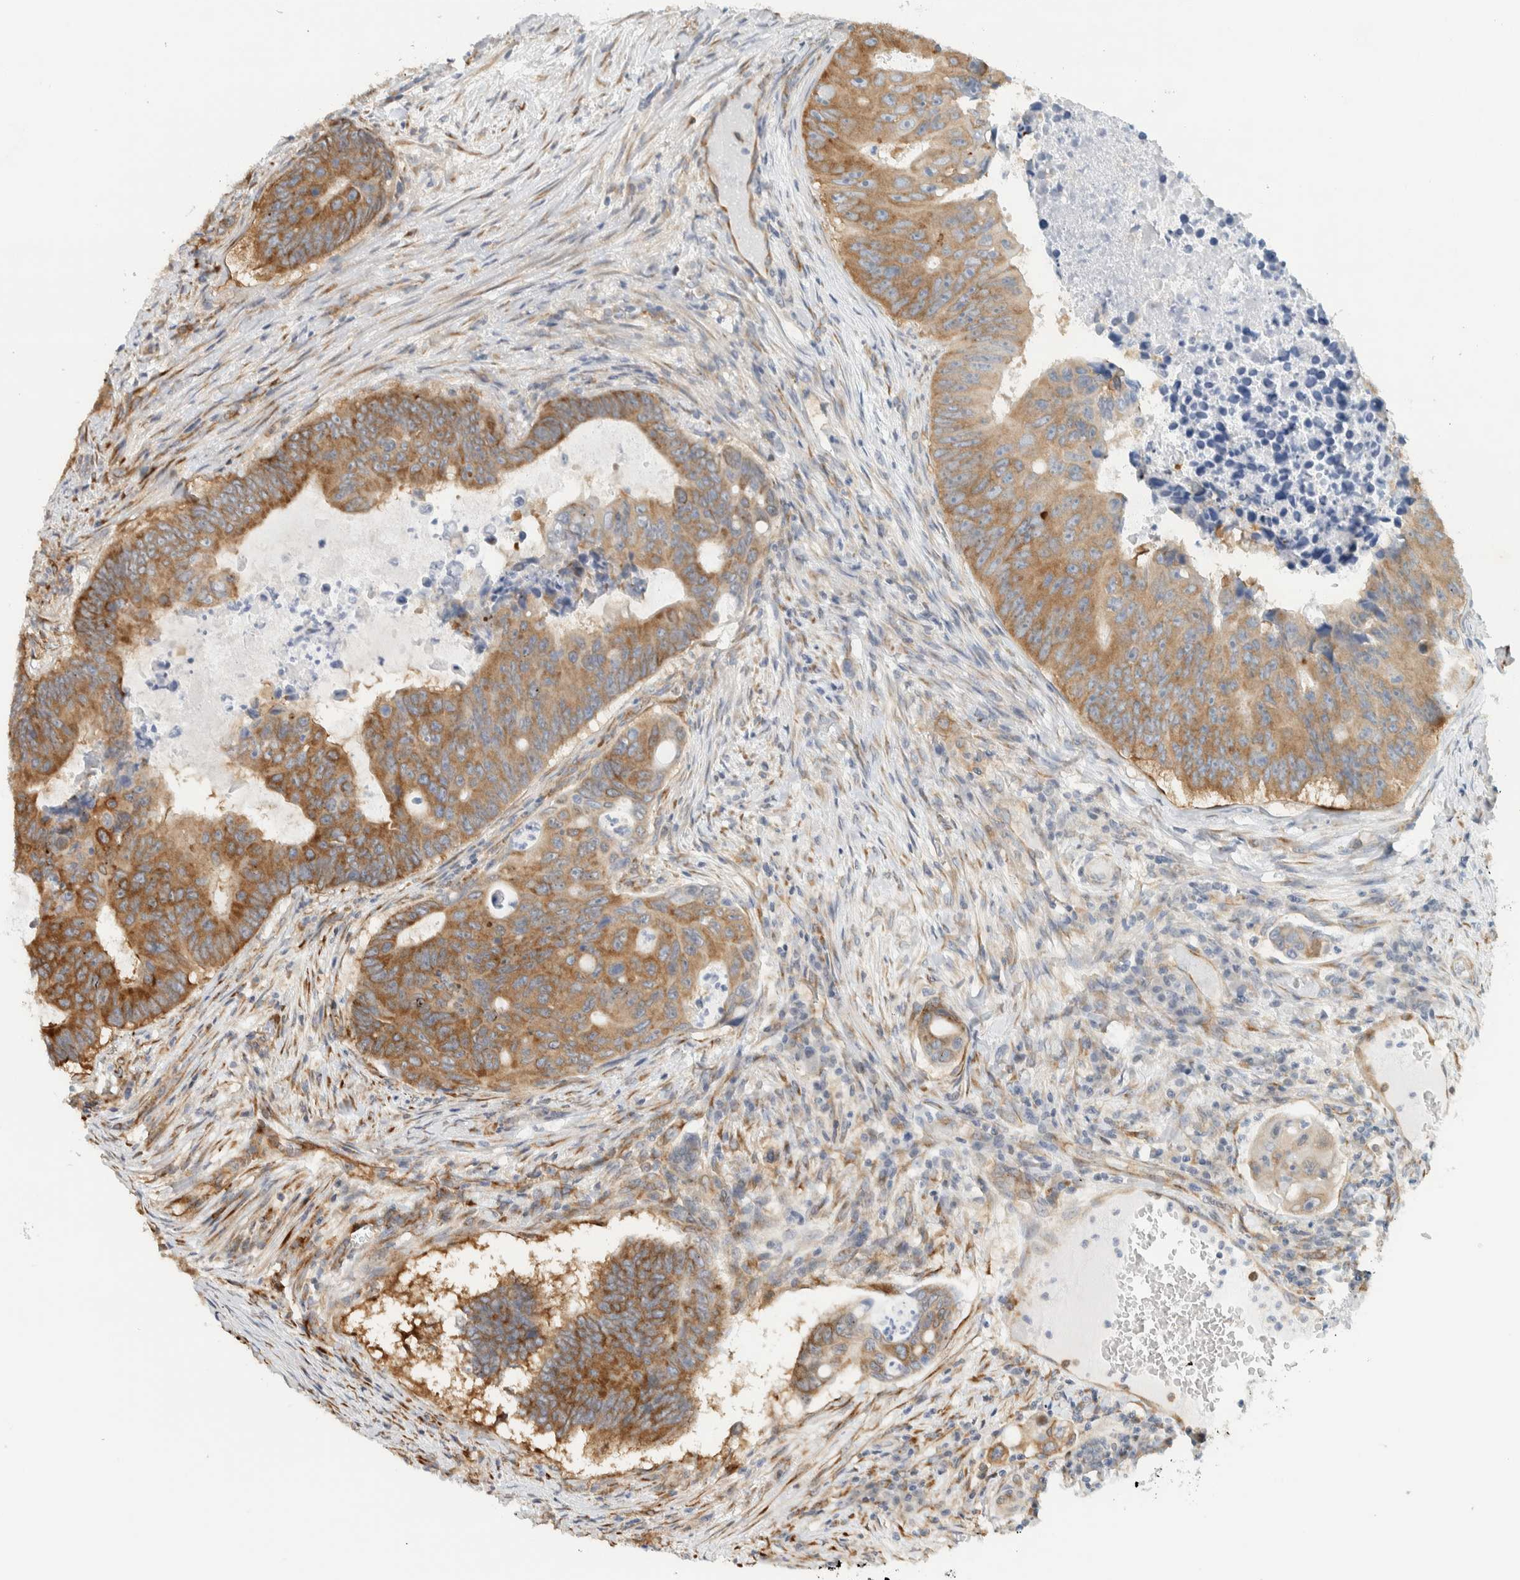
{"staining": {"intensity": "strong", "quantity": ">75%", "location": "cytoplasmic/membranous"}, "tissue": "colorectal cancer", "cell_type": "Tumor cells", "image_type": "cancer", "snomed": [{"axis": "morphology", "description": "Adenocarcinoma, NOS"}, {"axis": "topography", "description": "Colon"}], "caption": "Immunohistochemistry photomicrograph of human colorectal adenocarcinoma stained for a protein (brown), which displays high levels of strong cytoplasmic/membranous staining in approximately >75% of tumor cells.", "gene": "LLGL2", "patient": {"sex": "male", "age": 87}}